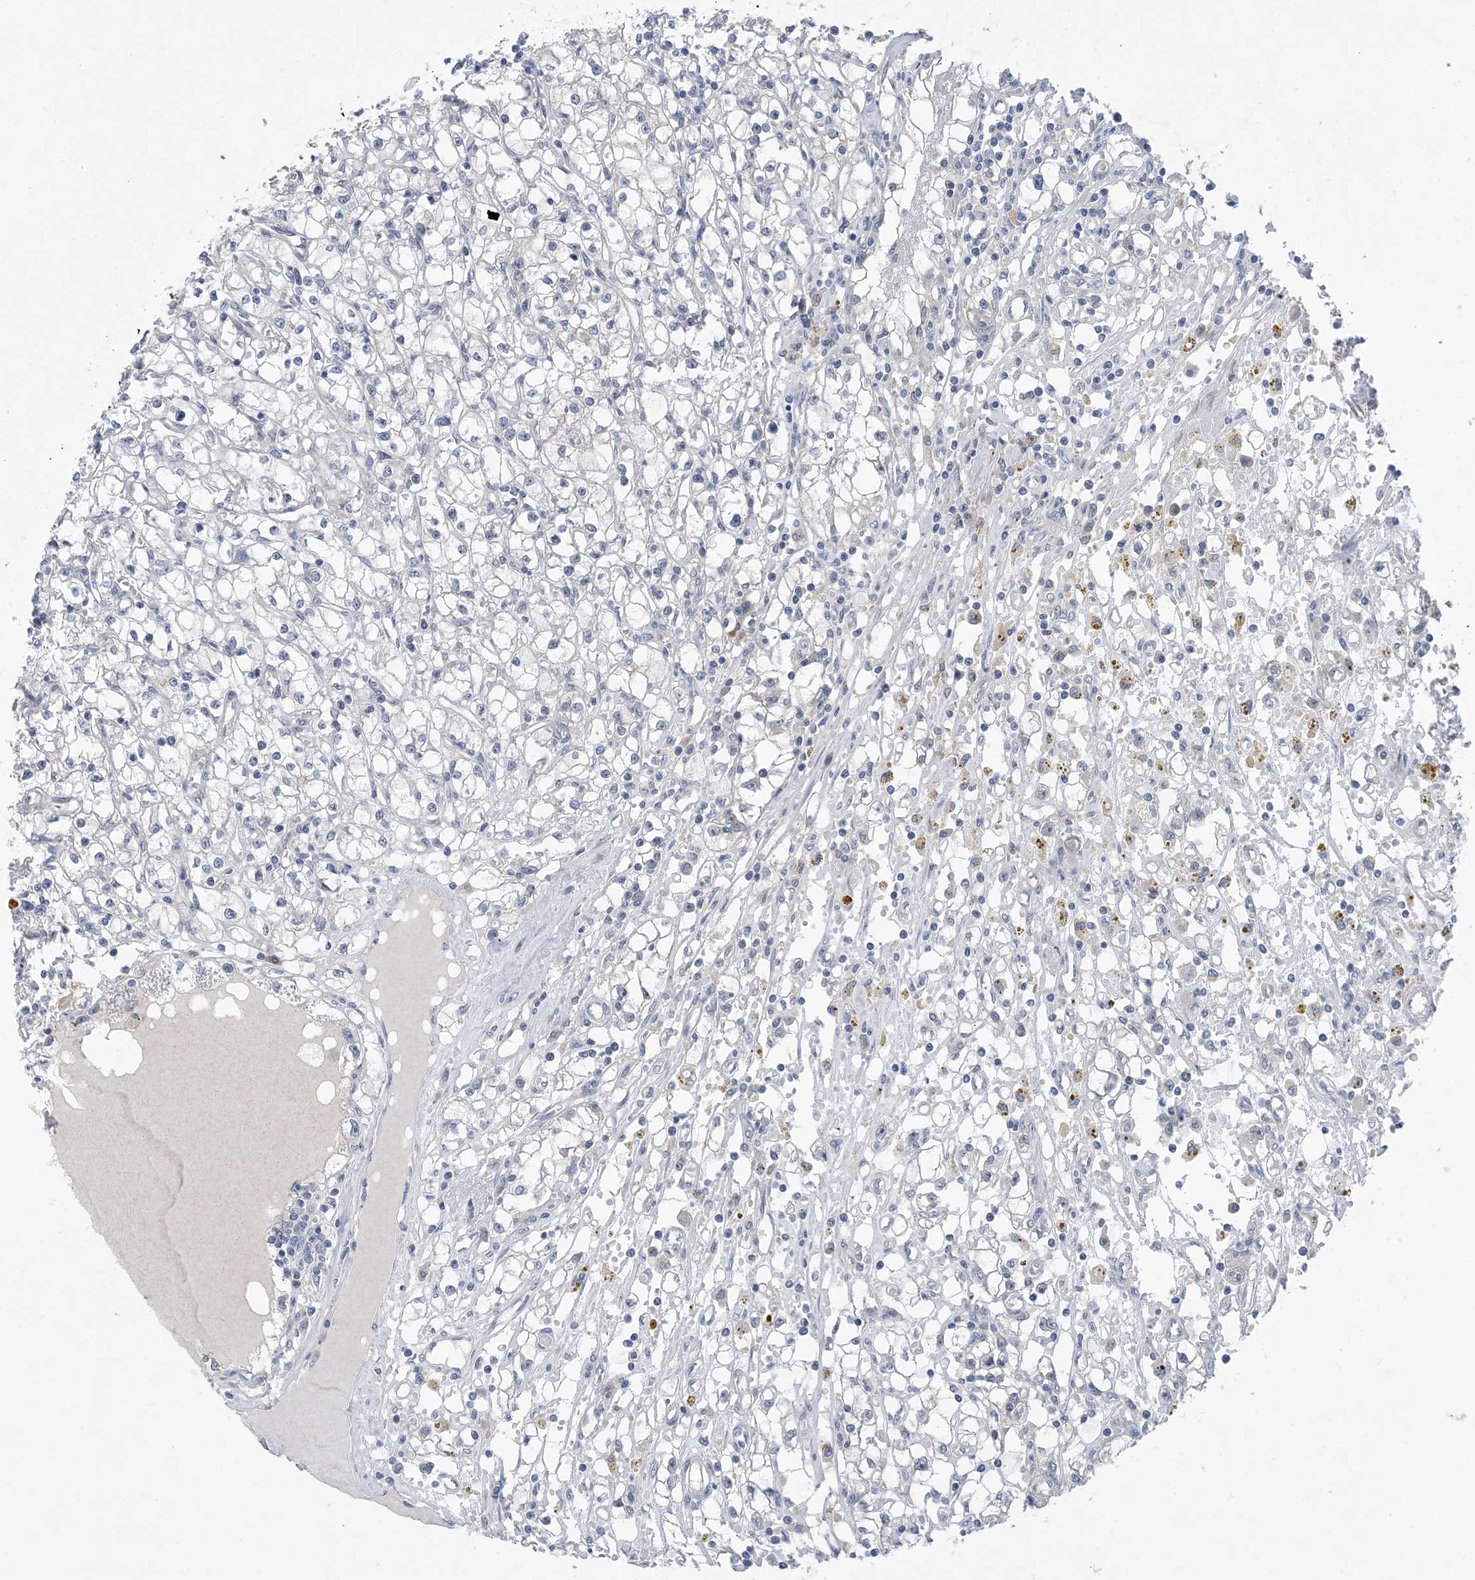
{"staining": {"intensity": "negative", "quantity": "none", "location": "none"}, "tissue": "renal cancer", "cell_type": "Tumor cells", "image_type": "cancer", "snomed": [{"axis": "morphology", "description": "Adenocarcinoma, NOS"}, {"axis": "topography", "description": "Kidney"}], "caption": "The photomicrograph exhibits no significant positivity in tumor cells of adenocarcinoma (renal).", "gene": "HIKESHI", "patient": {"sex": "male", "age": 56}}